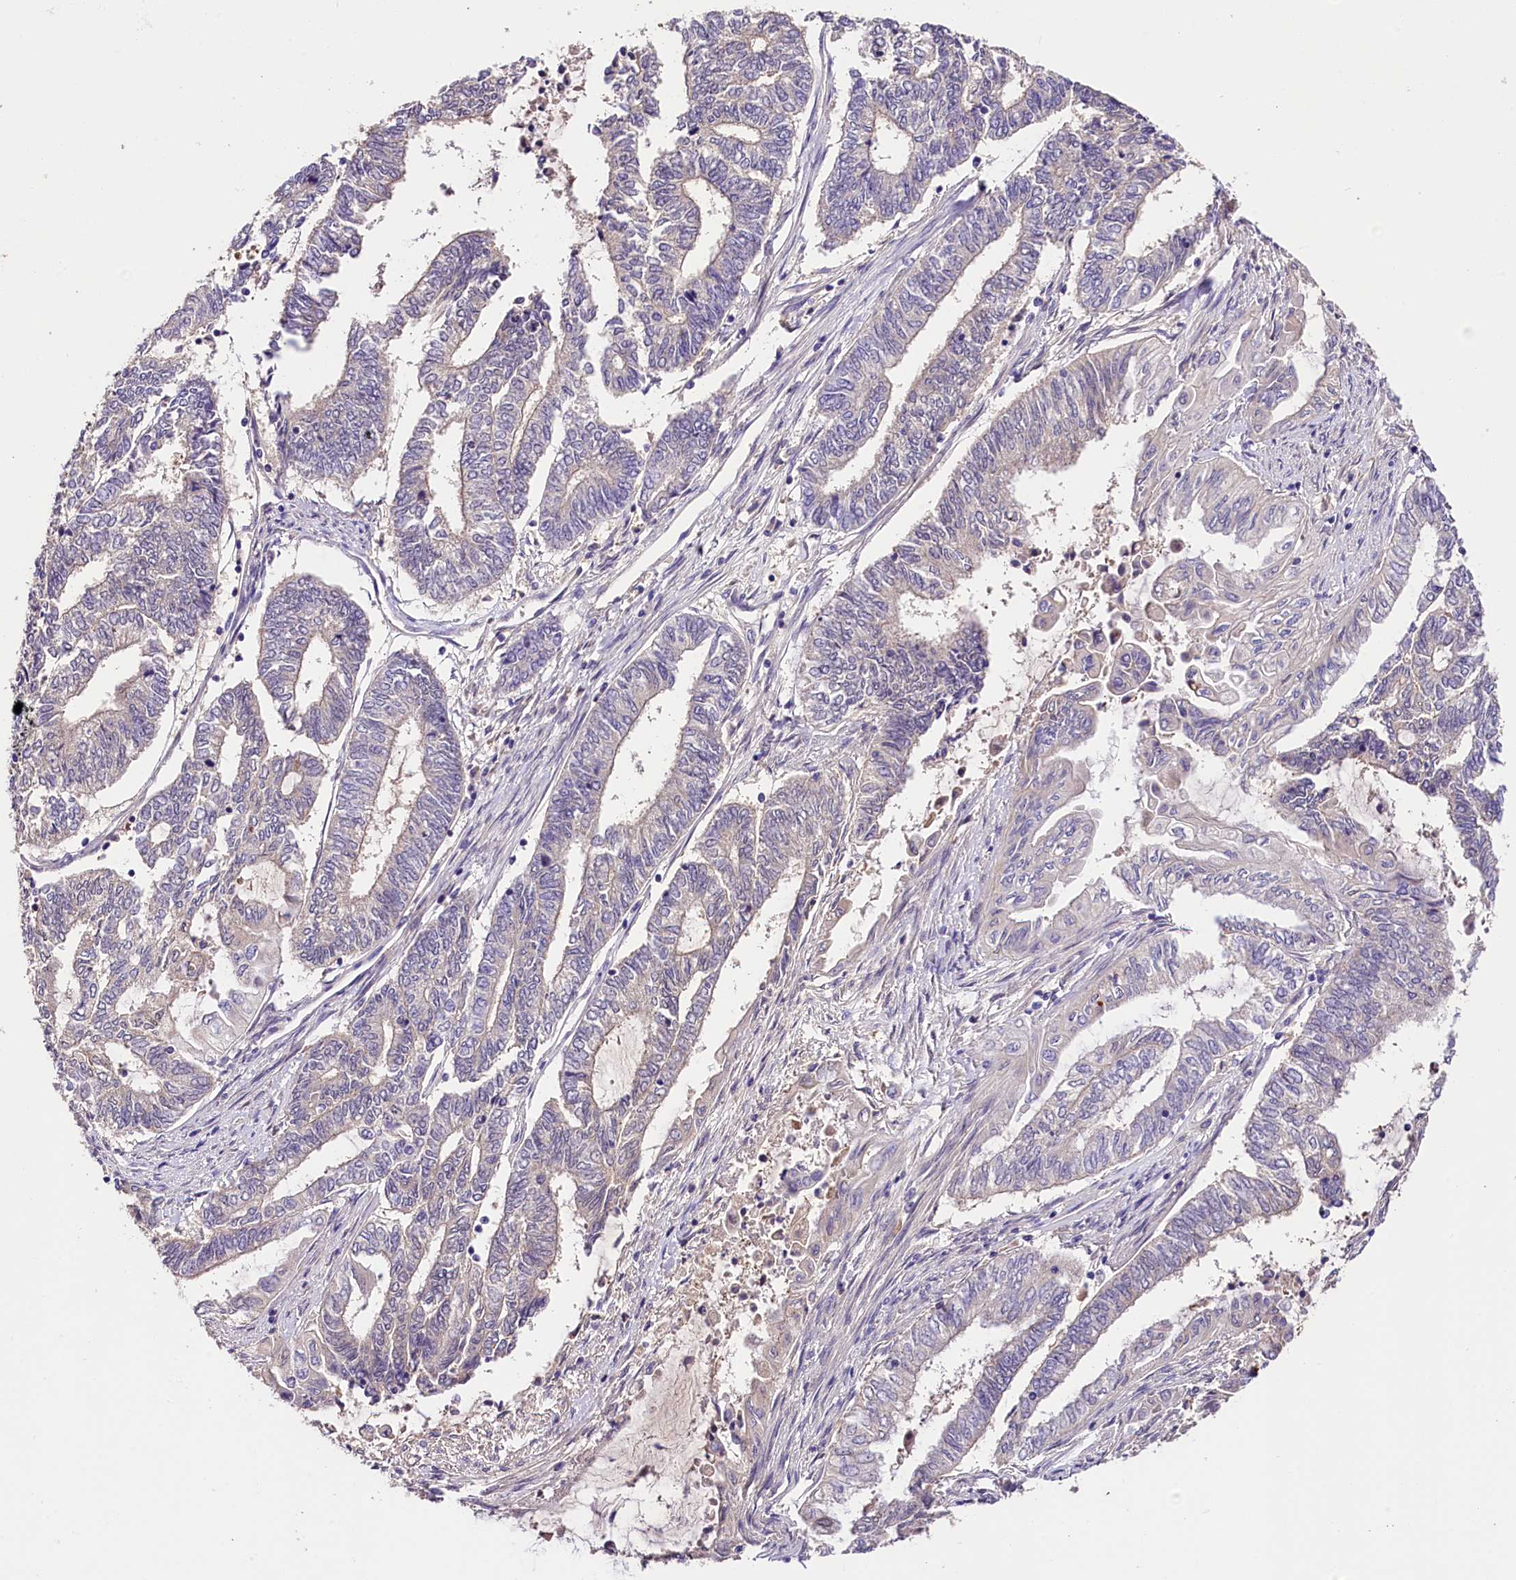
{"staining": {"intensity": "negative", "quantity": "none", "location": "none"}, "tissue": "endometrial cancer", "cell_type": "Tumor cells", "image_type": "cancer", "snomed": [{"axis": "morphology", "description": "Adenocarcinoma, NOS"}, {"axis": "topography", "description": "Uterus"}, {"axis": "topography", "description": "Endometrium"}], "caption": "Immunohistochemistry (IHC) of human endometrial cancer (adenocarcinoma) reveals no expression in tumor cells.", "gene": "ARMC6", "patient": {"sex": "female", "age": 70}}